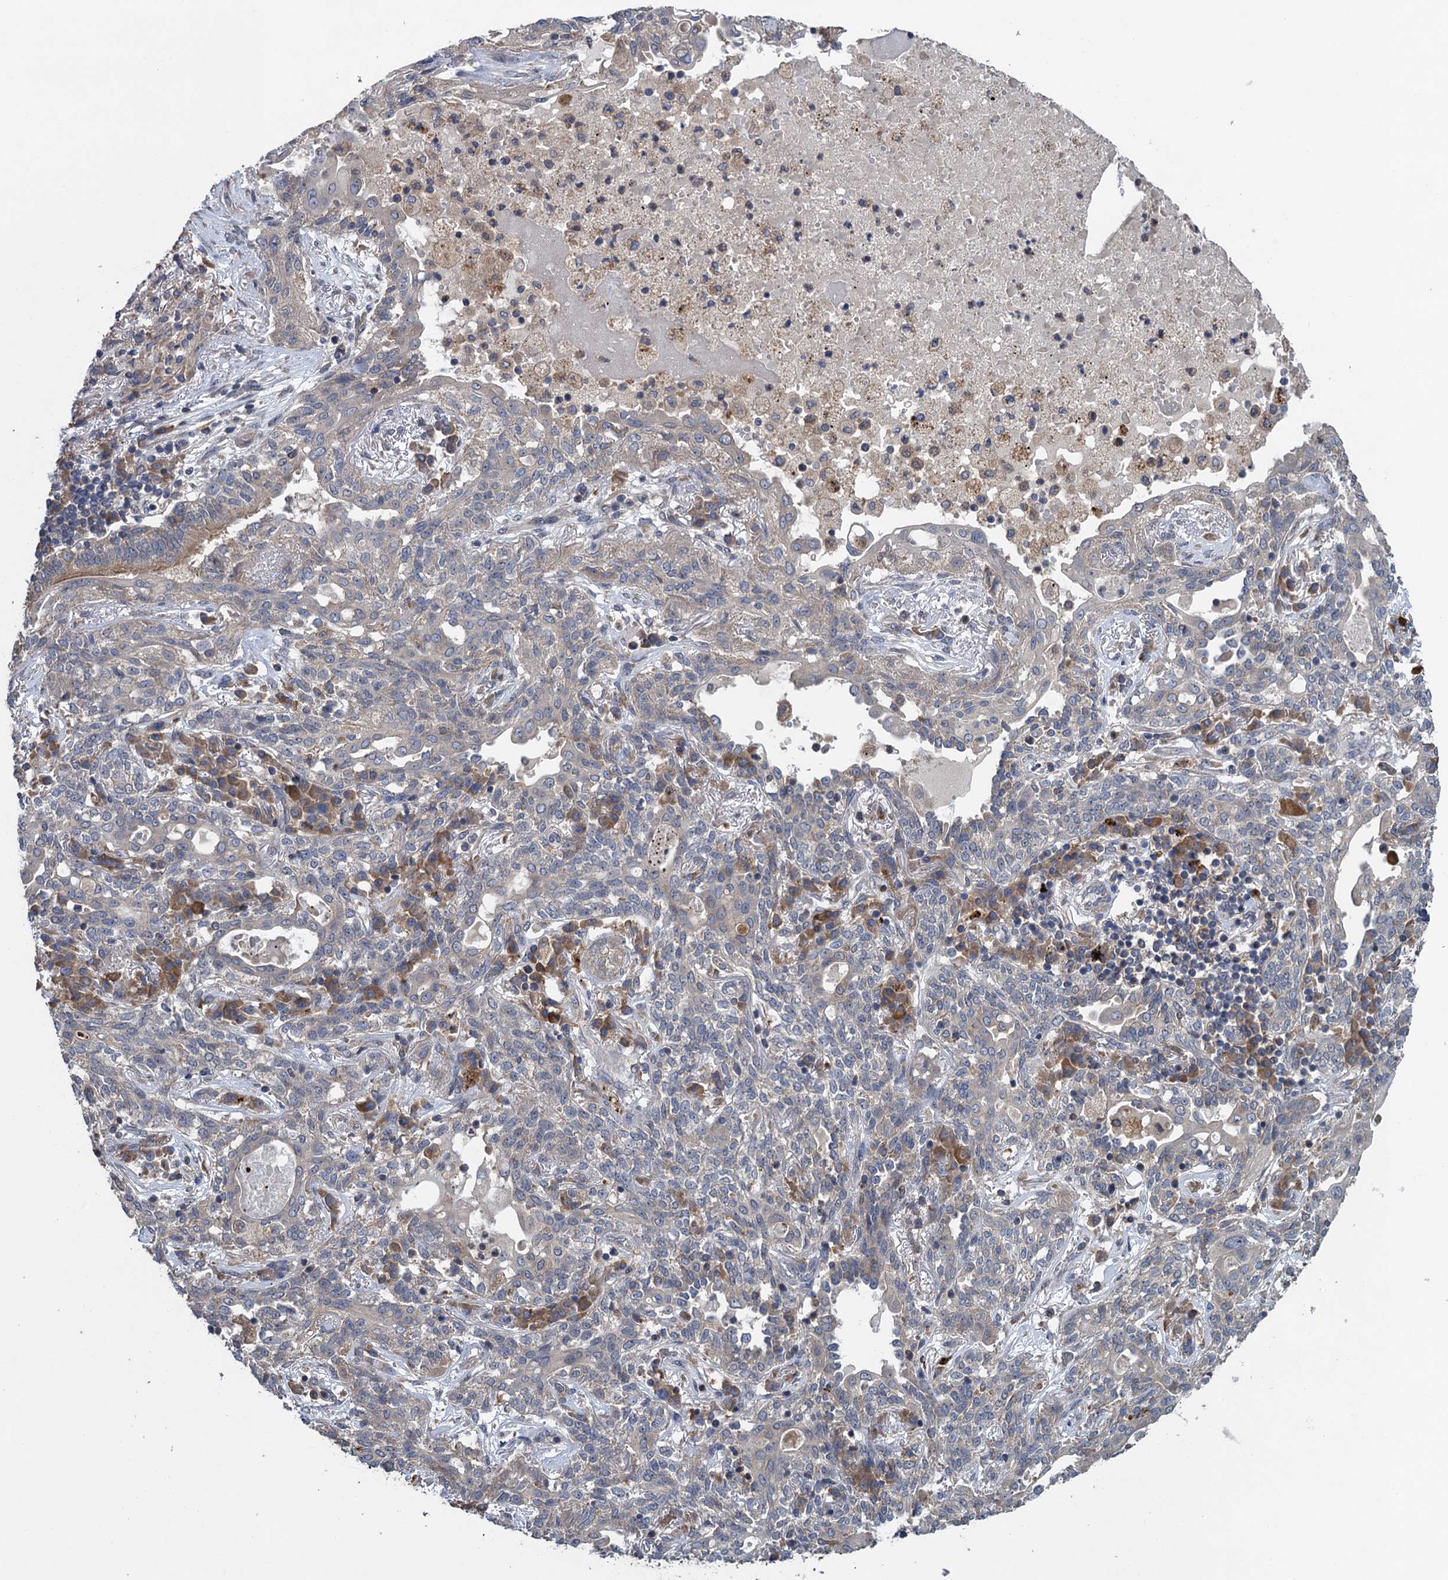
{"staining": {"intensity": "negative", "quantity": "none", "location": "none"}, "tissue": "lung cancer", "cell_type": "Tumor cells", "image_type": "cancer", "snomed": [{"axis": "morphology", "description": "Squamous cell carcinoma, NOS"}, {"axis": "topography", "description": "Lung"}], "caption": "Immunohistochemistry micrograph of human lung cancer stained for a protein (brown), which shows no positivity in tumor cells.", "gene": "CNTN5", "patient": {"sex": "female", "age": 70}}